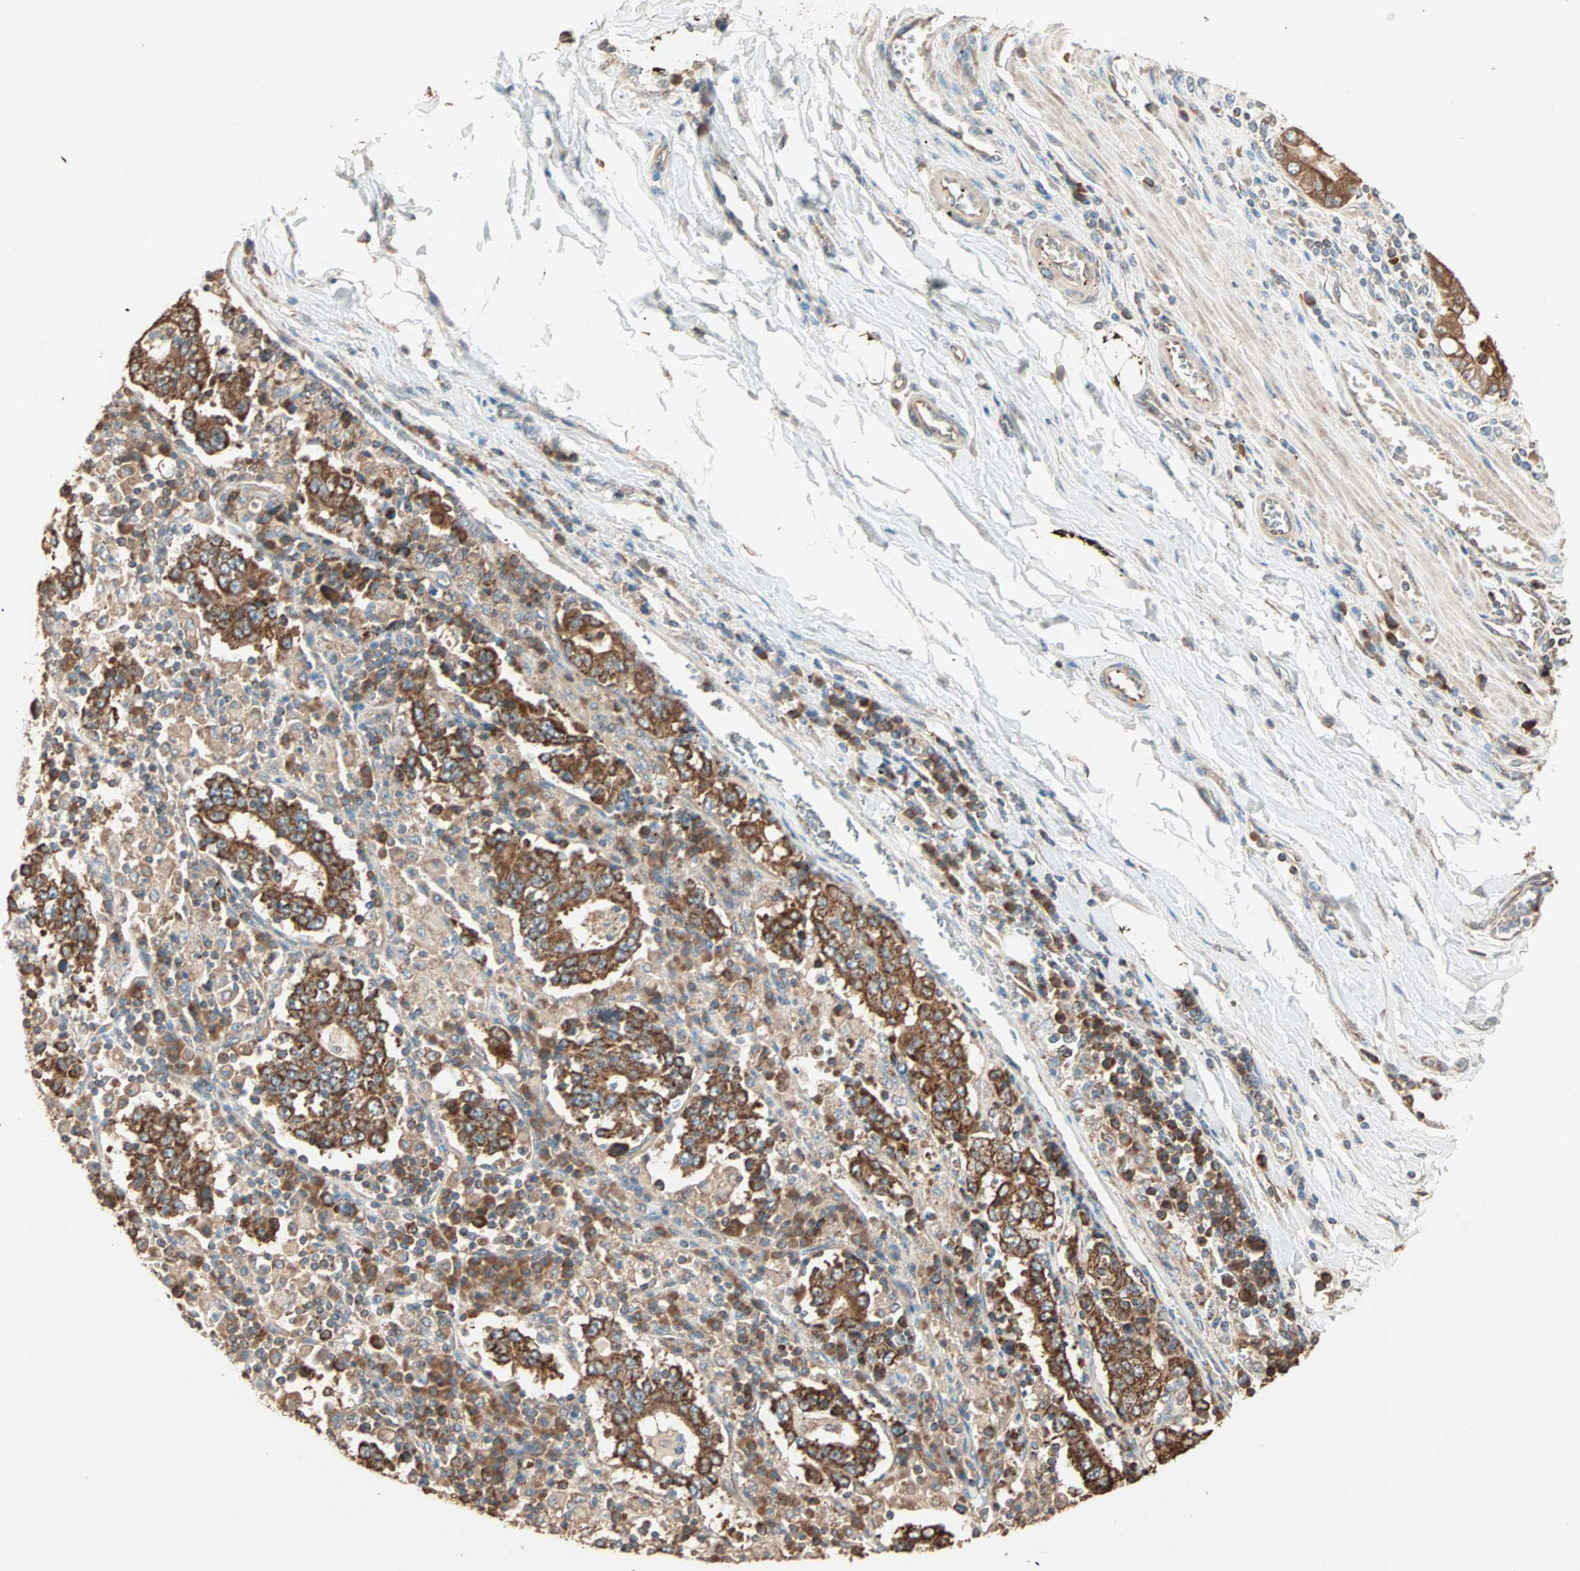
{"staining": {"intensity": "strong", "quantity": ">75%", "location": "cytoplasmic/membranous"}, "tissue": "stomach cancer", "cell_type": "Tumor cells", "image_type": "cancer", "snomed": [{"axis": "morphology", "description": "Normal tissue, NOS"}, {"axis": "morphology", "description": "Adenocarcinoma, NOS"}, {"axis": "topography", "description": "Stomach, upper"}, {"axis": "topography", "description": "Stomach"}], "caption": "This micrograph reveals immunohistochemistry staining of stomach adenocarcinoma, with high strong cytoplasmic/membranous staining in about >75% of tumor cells.", "gene": "EIF4G2", "patient": {"sex": "male", "age": 59}}